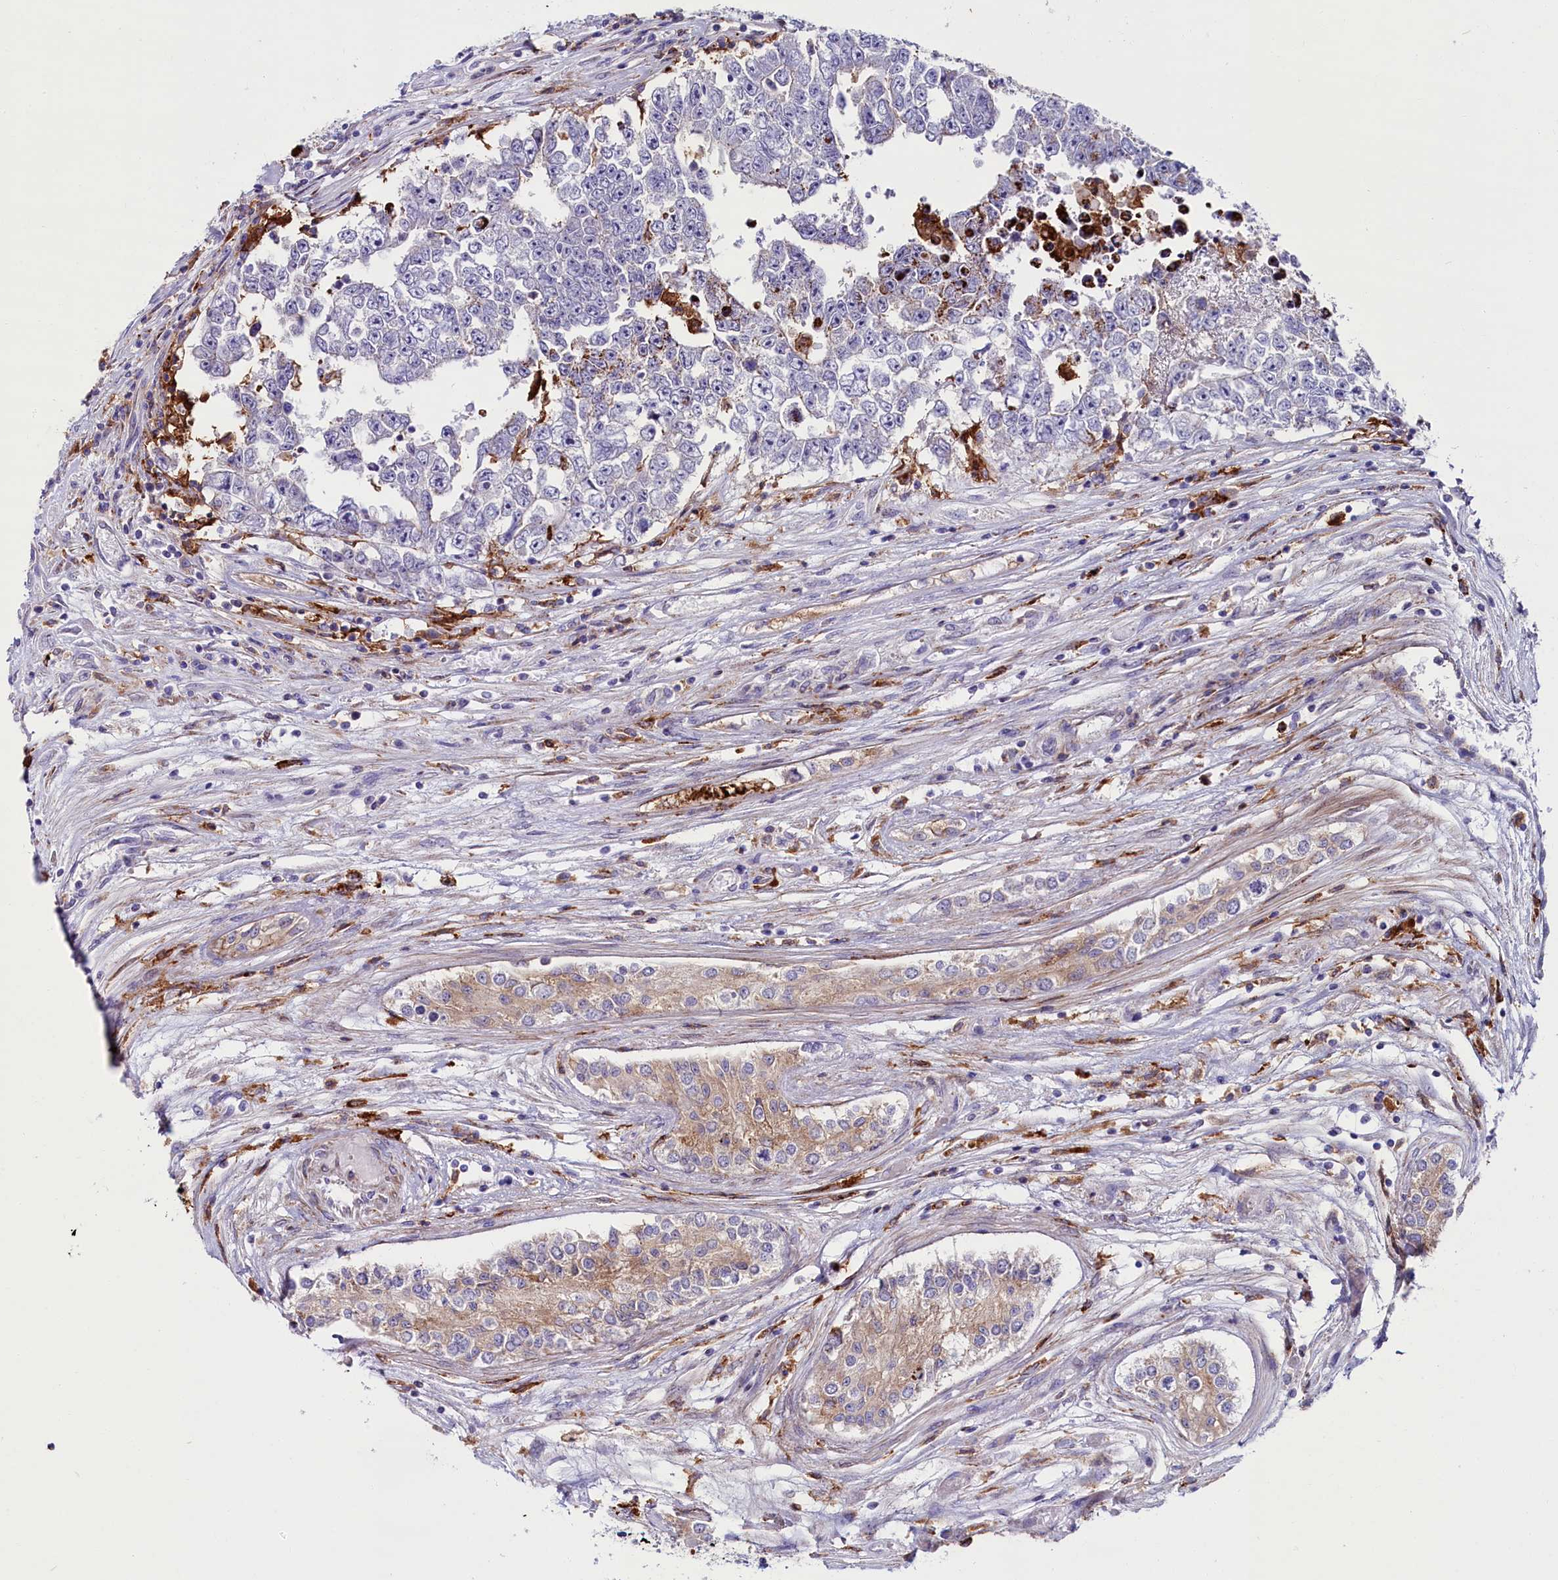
{"staining": {"intensity": "negative", "quantity": "none", "location": "none"}, "tissue": "testis cancer", "cell_type": "Tumor cells", "image_type": "cancer", "snomed": [{"axis": "morphology", "description": "Carcinoma, Embryonal, NOS"}, {"axis": "topography", "description": "Testis"}], "caption": "An image of testis embryonal carcinoma stained for a protein demonstrates no brown staining in tumor cells.", "gene": "IL20RA", "patient": {"sex": "male", "age": 25}}